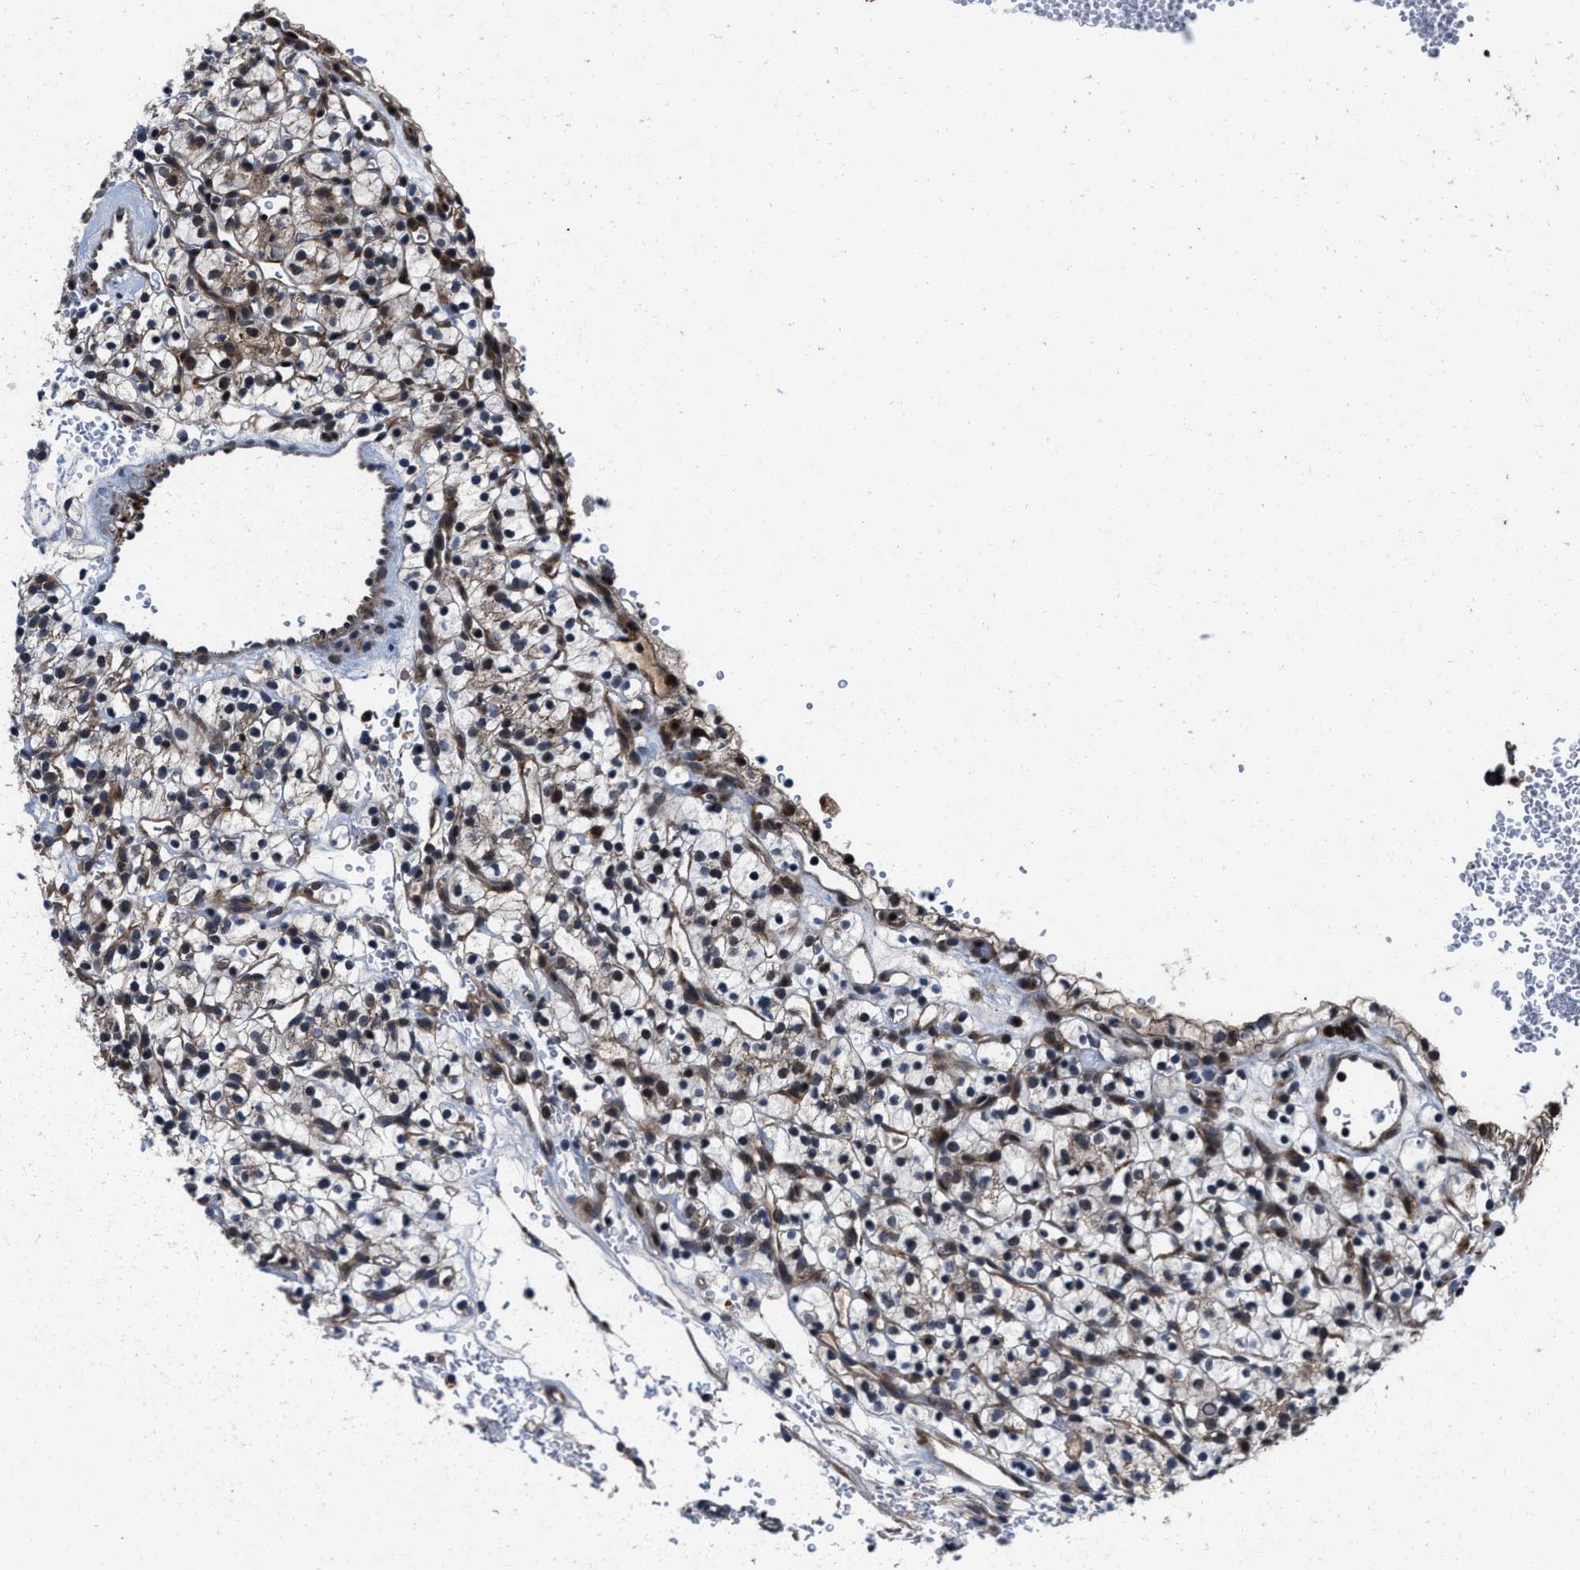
{"staining": {"intensity": "moderate", "quantity": "25%-75%", "location": "cytoplasmic/membranous,nuclear"}, "tissue": "renal cancer", "cell_type": "Tumor cells", "image_type": "cancer", "snomed": [{"axis": "morphology", "description": "Adenocarcinoma, NOS"}, {"axis": "topography", "description": "Kidney"}], "caption": "High-power microscopy captured an IHC histopathology image of renal cancer (adenocarcinoma), revealing moderate cytoplasmic/membranous and nuclear expression in approximately 25%-75% of tumor cells.", "gene": "SLC12A2", "patient": {"sex": "female", "age": 57}}